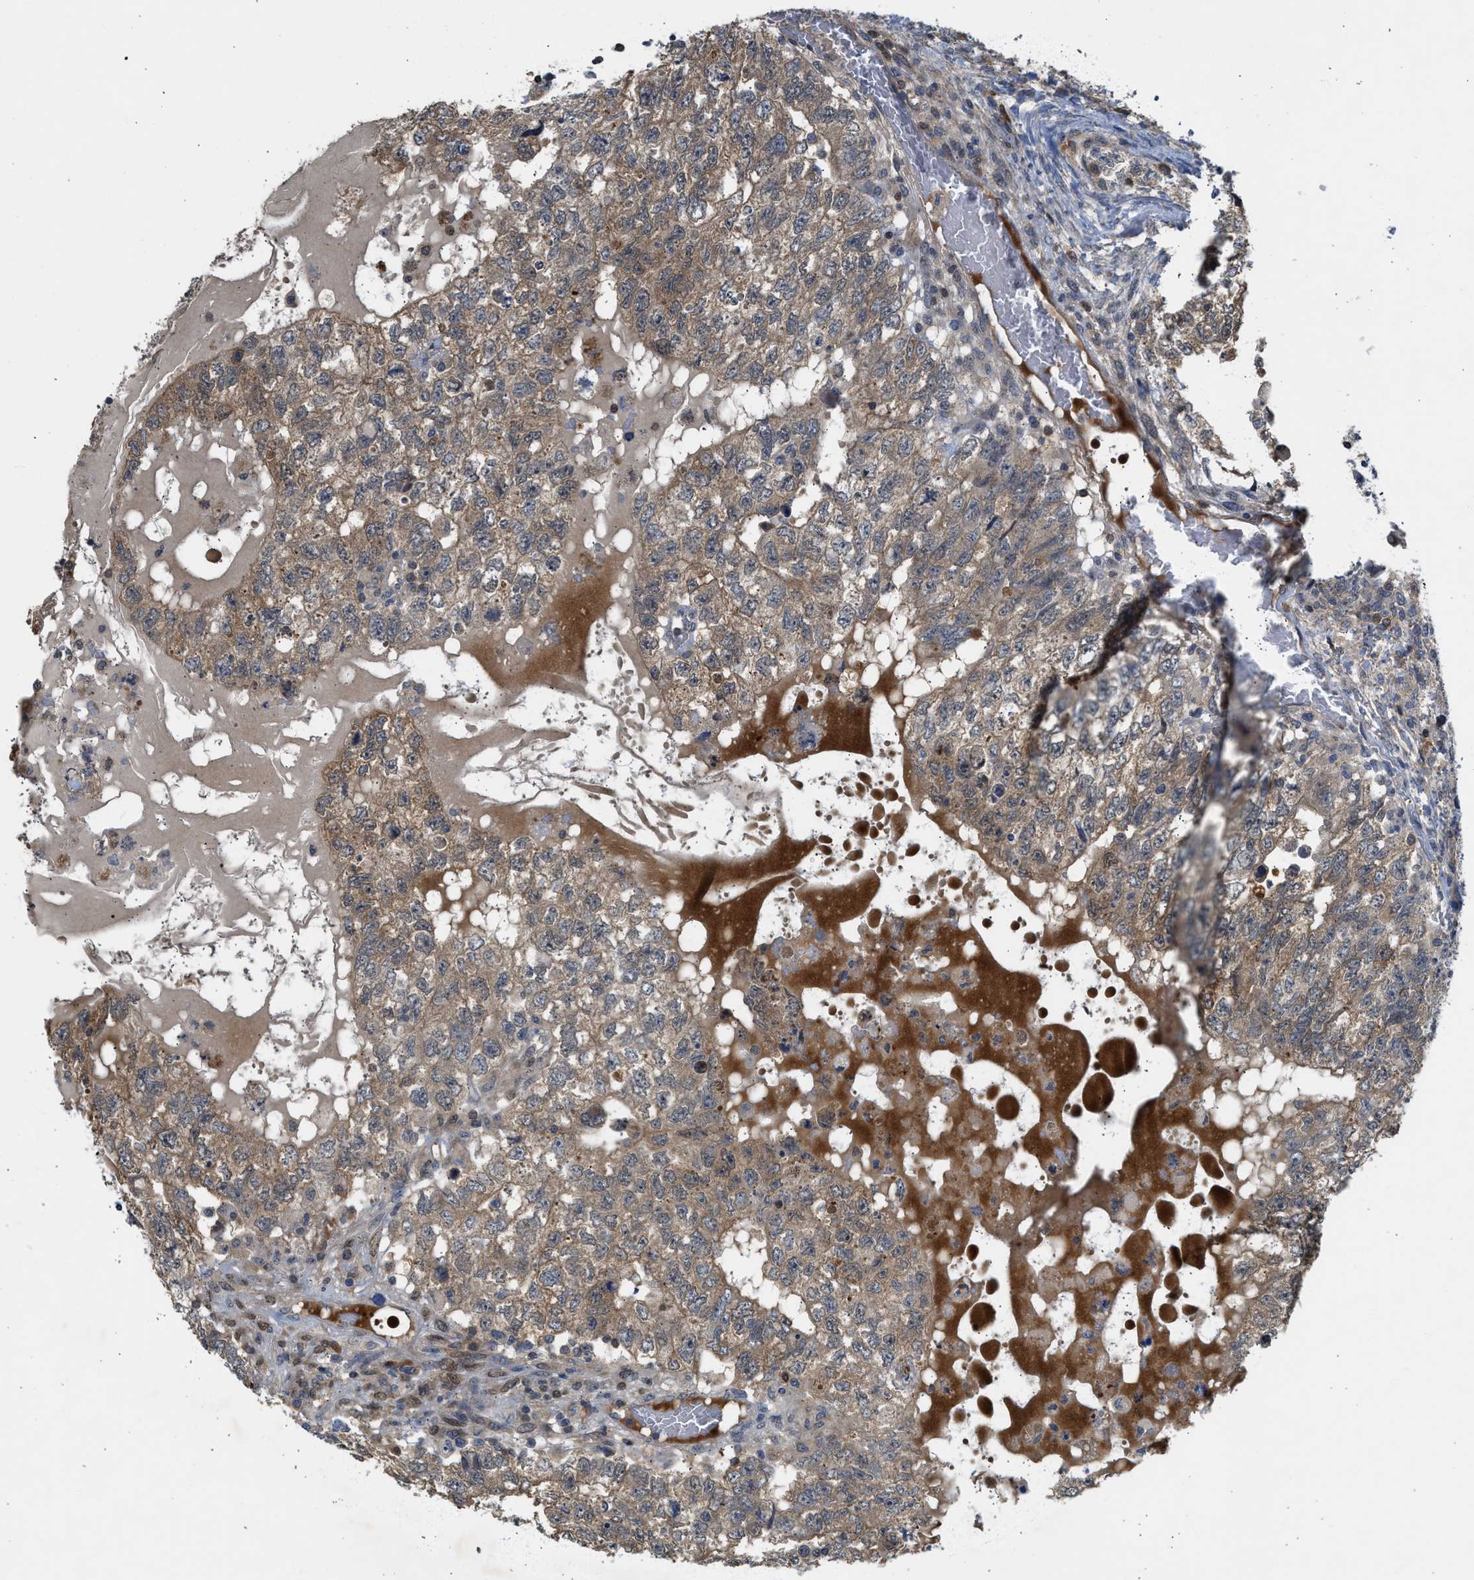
{"staining": {"intensity": "moderate", "quantity": ">75%", "location": "cytoplasmic/membranous"}, "tissue": "testis cancer", "cell_type": "Tumor cells", "image_type": "cancer", "snomed": [{"axis": "morphology", "description": "Carcinoma, Embryonal, NOS"}, {"axis": "topography", "description": "Testis"}], "caption": "Tumor cells exhibit moderate cytoplasmic/membranous staining in approximately >75% of cells in testis cancer.", "gene": "MAPK7", "patient": {"sex": "male", "age": 36}}